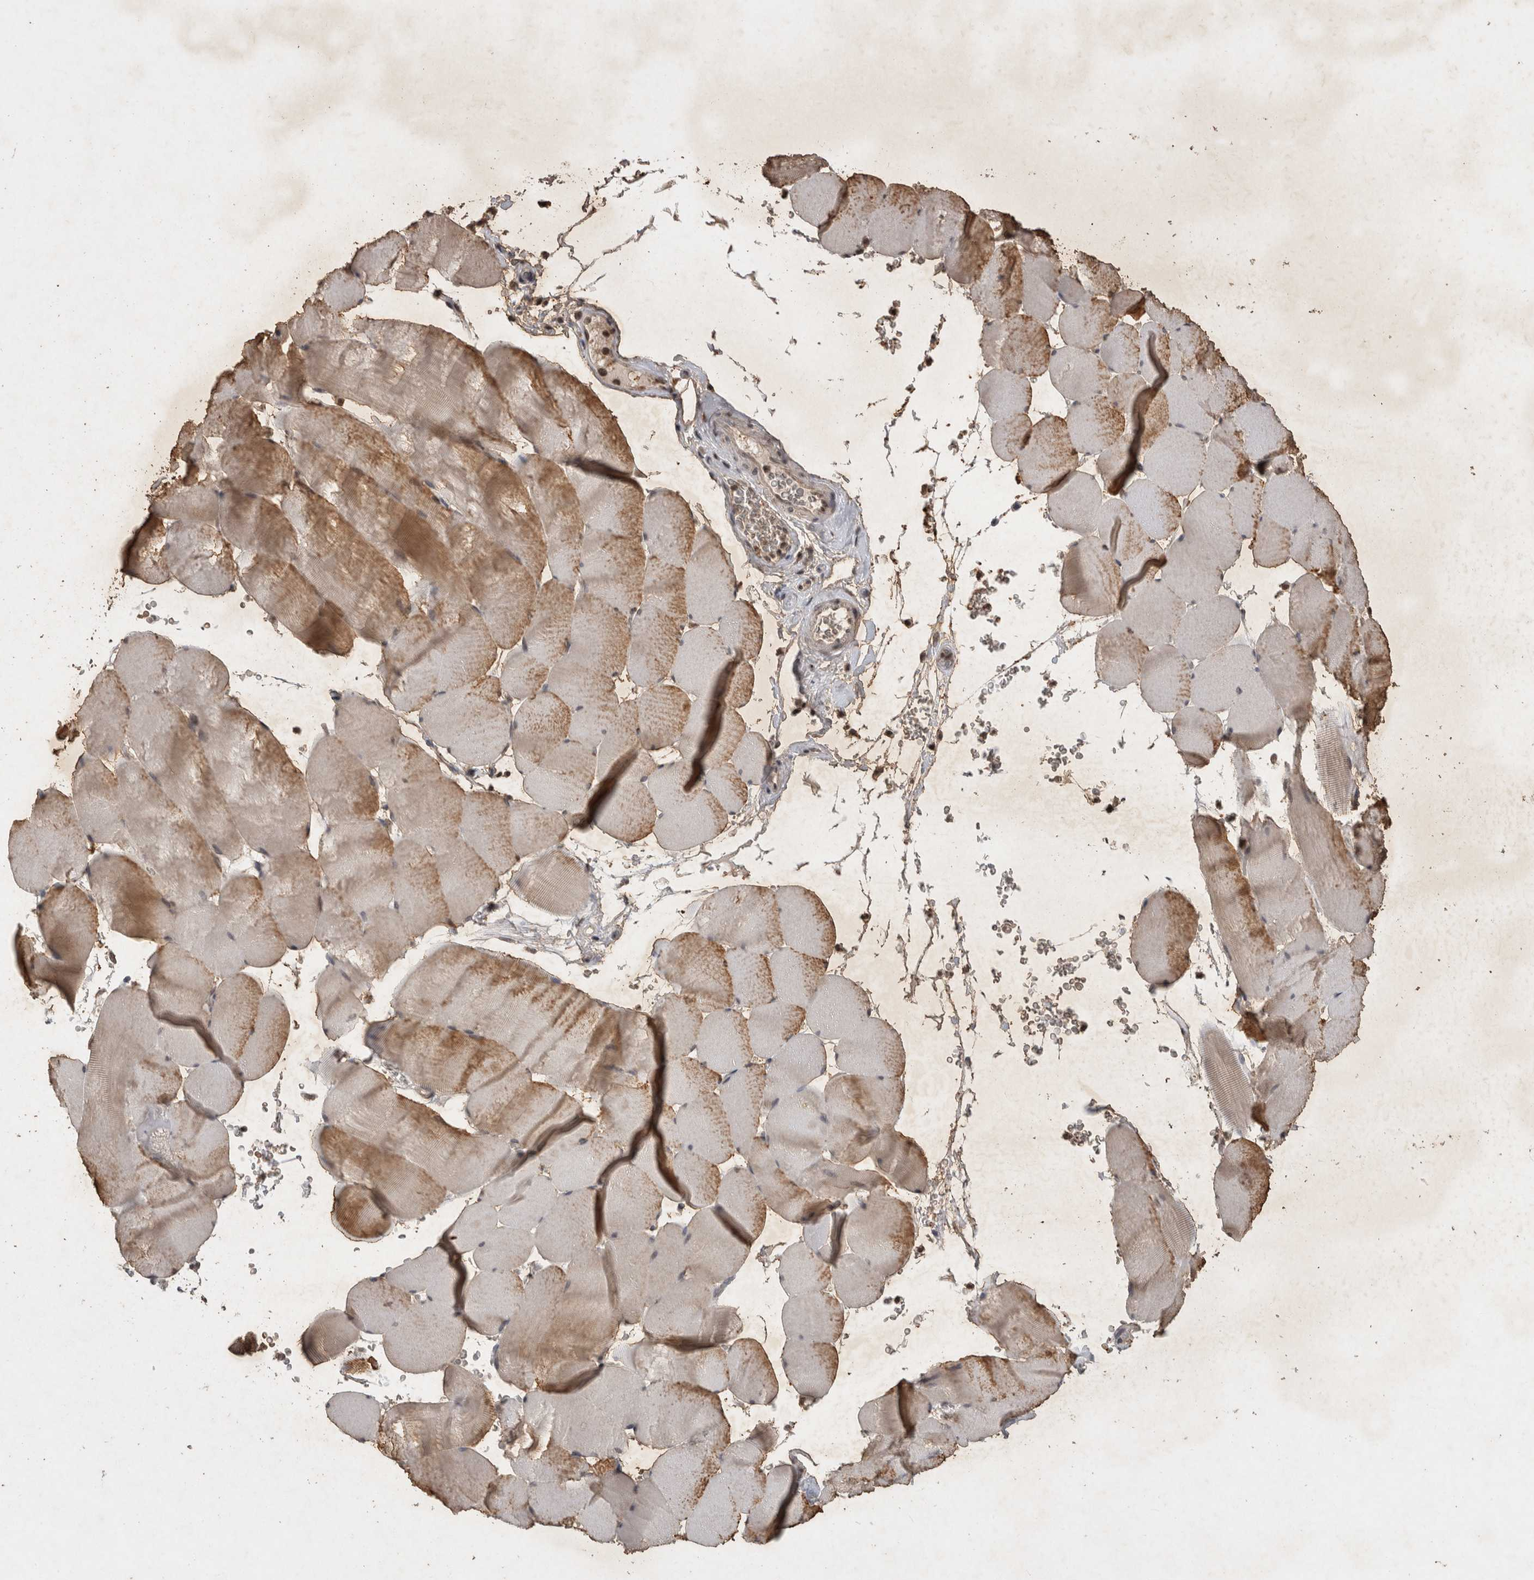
{"staining": {"intensity": "moderate", "quantity": "25%-75%", "location": "cytoplasmic/membranous"}, "tissue": "skeletal muscle", "cell_type": "Myocytes", "image_type": "normal", "snomed": [{"axis": "morphology", "description": "Normal tissue, NOS"}, {"axis": "topography", "description": "Skeletal muscle"}], "caption": "Normal skeletal muscle demonstrates moderate cytoplasmic/membranous positivity in approximately 25%-75% of myocytes, visualized by immunohistochemistry. (DAB IHC, brown staining for protein, blue staining for nuclei).", "gene": "HRK", "patient": {"sex": "male", "age": 62}}